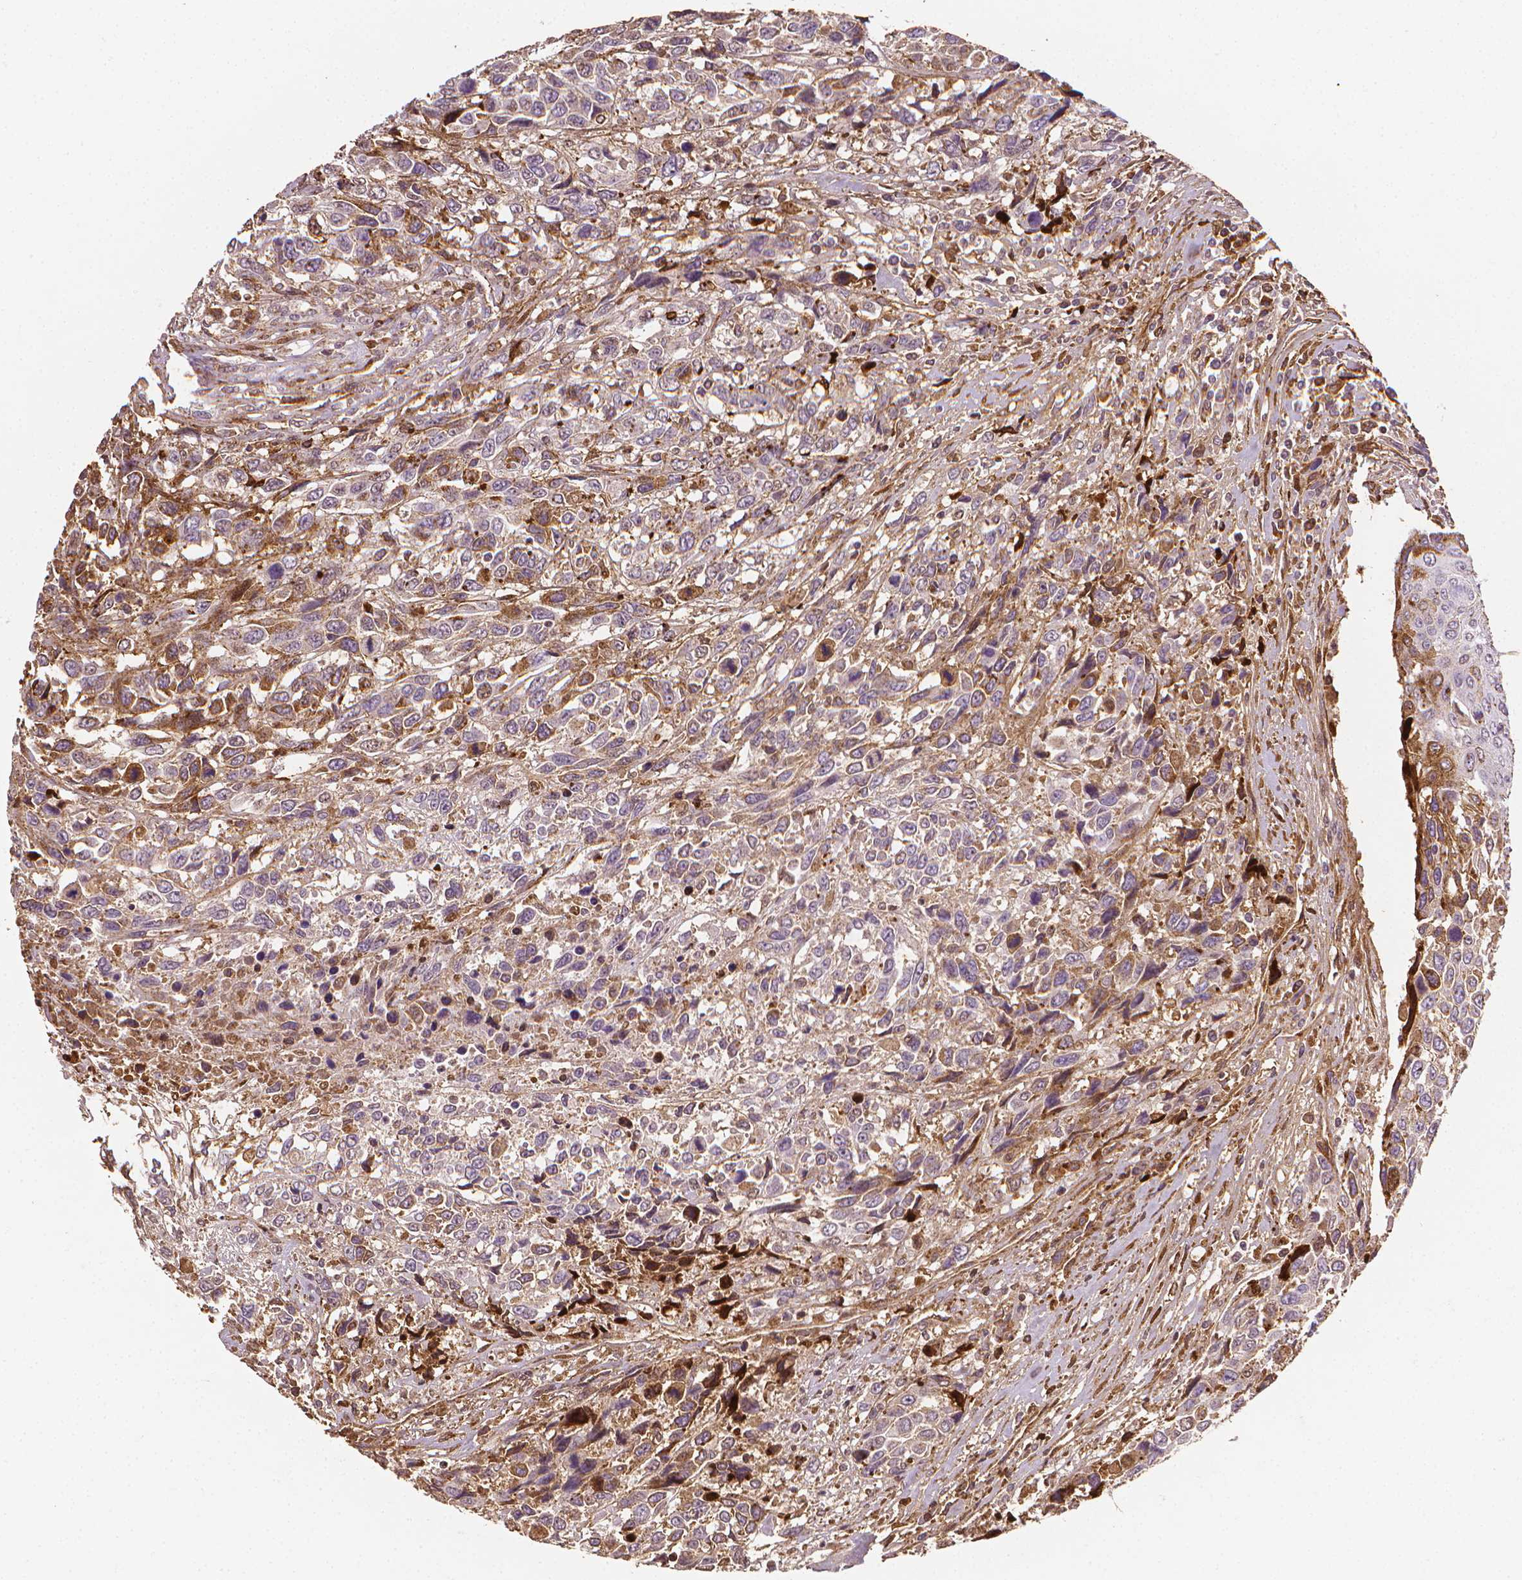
{"staining": {"intensity": "weak", "quantity": "25%-75%", "location": "cytoplasmic/membranous"}, "tissue": "urothelial cancer", "cell_type": "Tumor cells", "image_type": "cancer", "snomed": [{"axis": "morphology", "description": "Urothelial carcinoma, High grade"}, {"axis": "topography", "description": "Urinary bladder"}], "caption": "The micrograph exhibits a brown stain indicating the presence of a protein in the cytoplasmic/membranous of tumor cells in urothelial carcinoma (high-grade).", "gene": "DCN", "patient": {"sex": "female", "age": 70}}